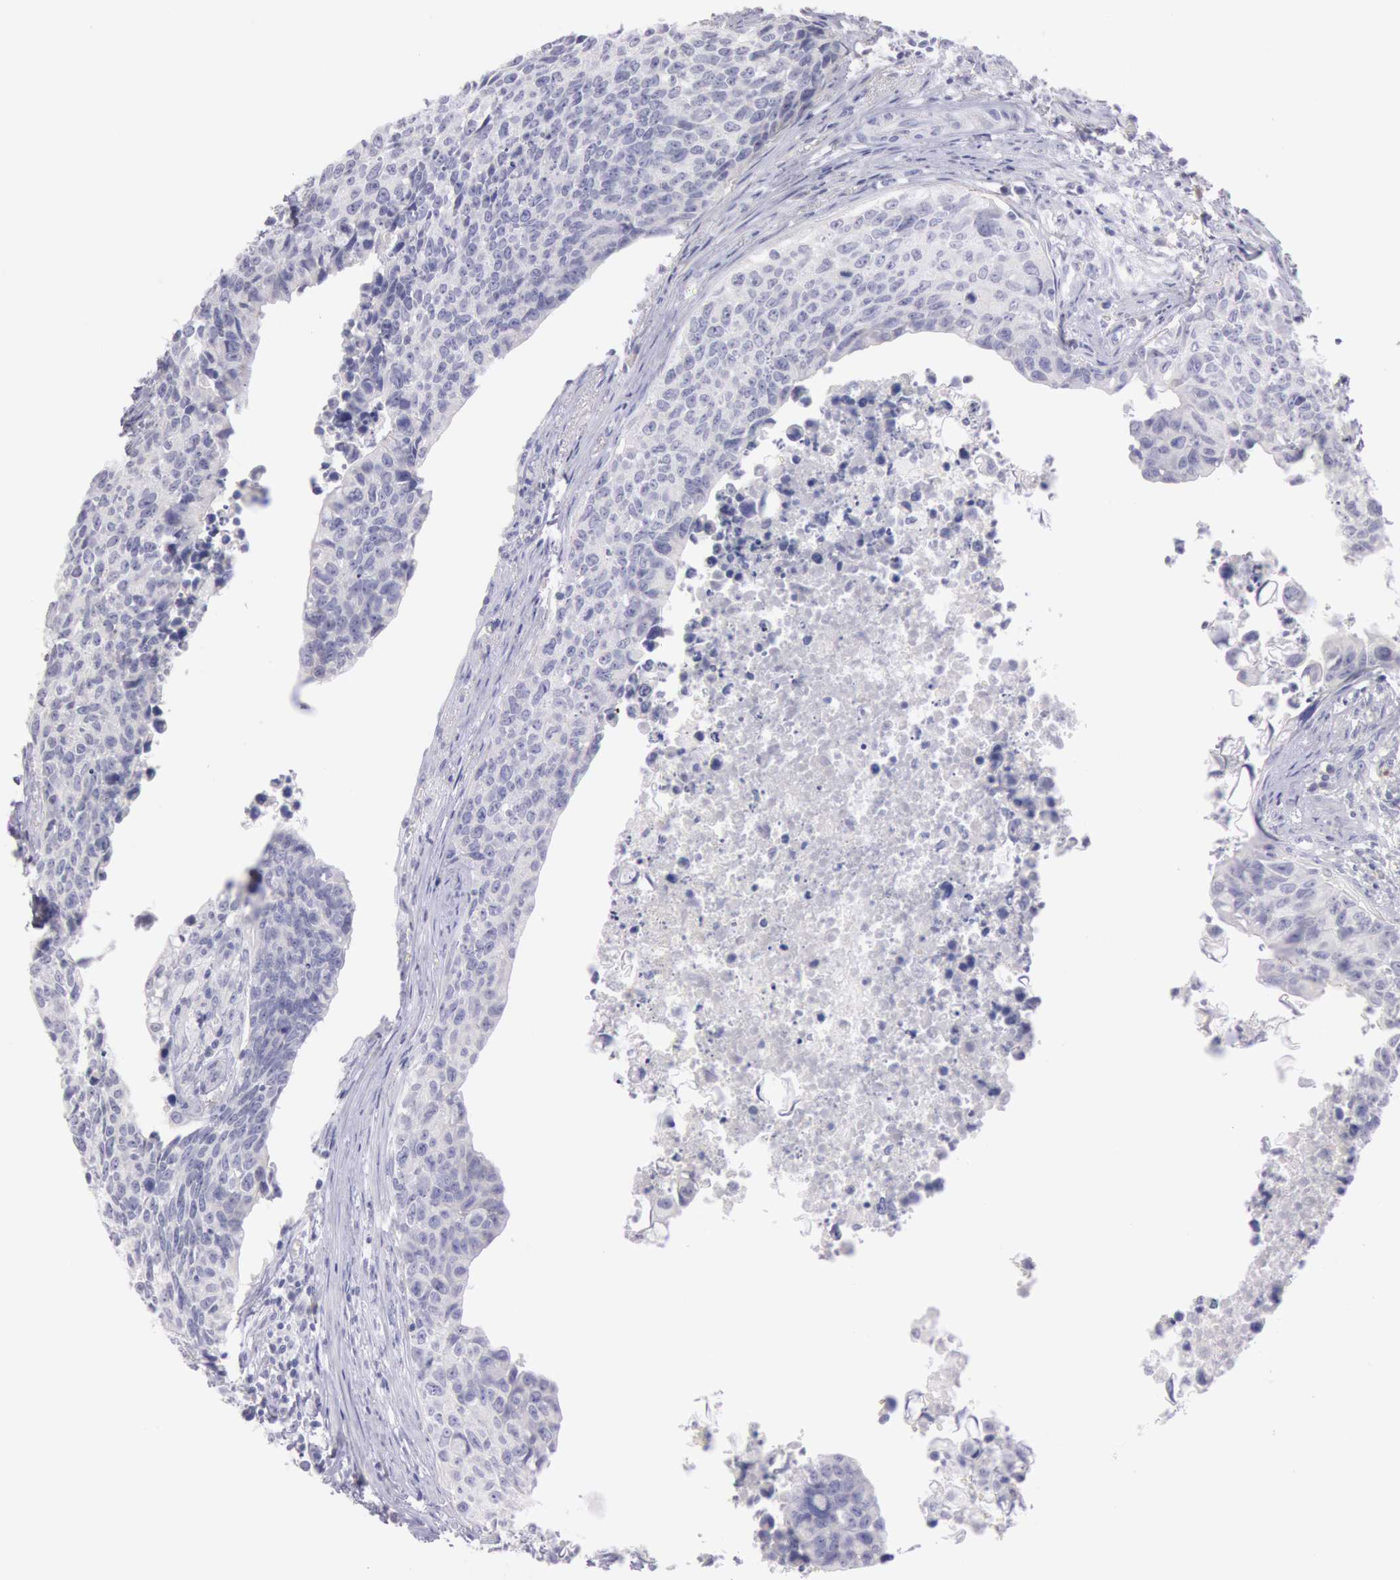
{"staining": {"intensity": "negative", "quantity": "none", "location": "none"}, "tissue": "urothelial cancer", "cell_type": "Tumor cells", "image_type": "cancer", "snomed": [{"axis": "morphology", "description": "Urothelial carcinoma, High grade"}, {"axis": "topography", "description": "Urinary bladder"}], "caption": "This is an immunohistochemistry photomicrograph of high-grade urothelial carcinoma. There is no expression in tumor cells.", "gene": "EGFR", "patient": {"sex": "male", "age": 81}}